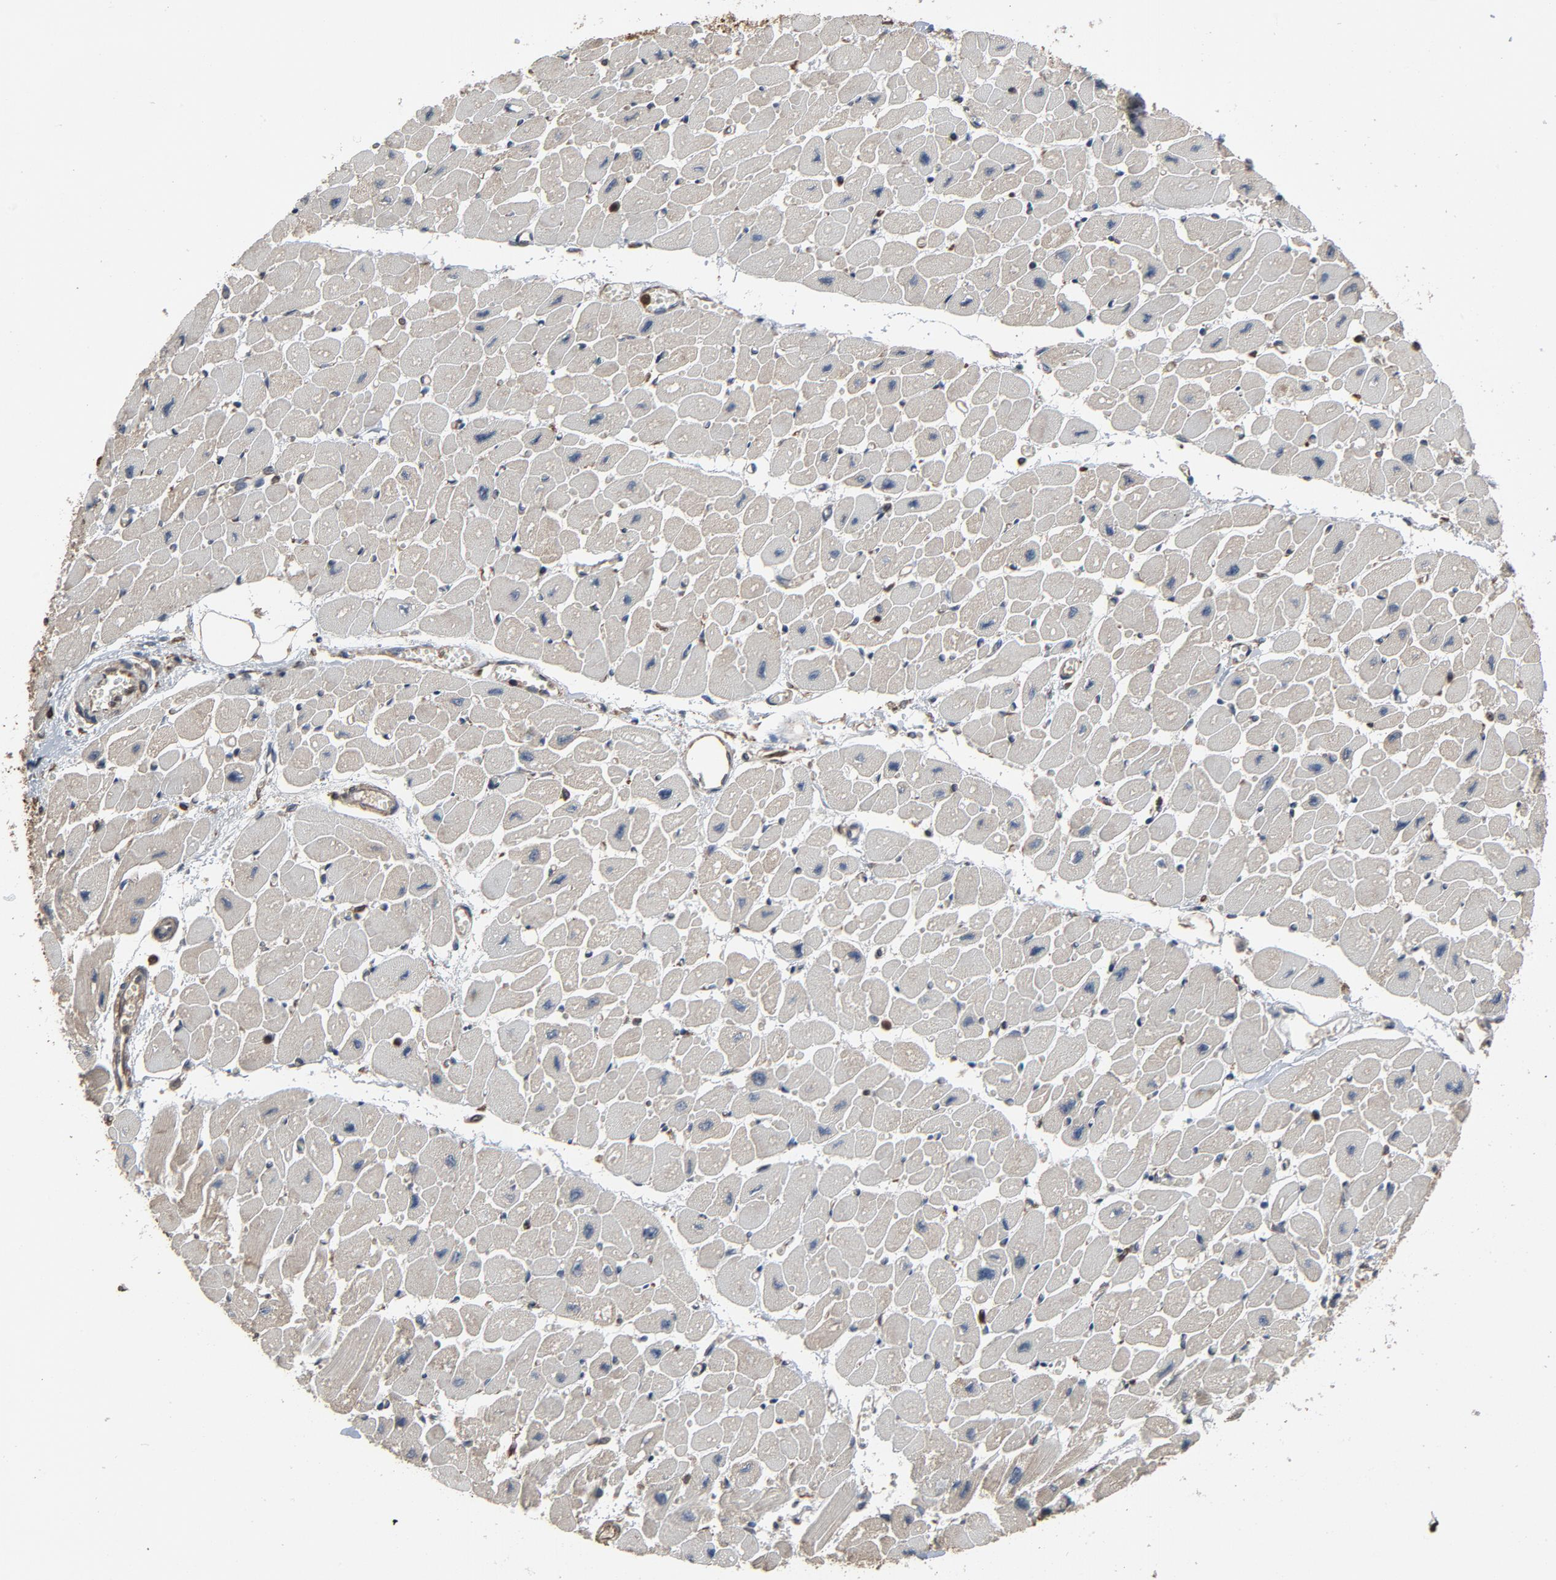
{"staining": {"intensity": "negative", "quantity": "none", "location": "none"}, "tissue": "heart muscle", "cell_type": "Cardiomyocytes", "image_type": "normal", "snomed": [{"axis": "morphology", "description": "Normal tissue, NOS"}, {"axis": "topography", "description": "Heart"}], "caption": "Immunohistochemistry (IHC) of normal human heart muscle displays no positivity in cardiomyocytes. (Brightfield microscopy of DAB immunohistochemistry (IHC) at high magnification).", "gene": "UBE2D1", "patient": {"sex": "female", "age": 54}}